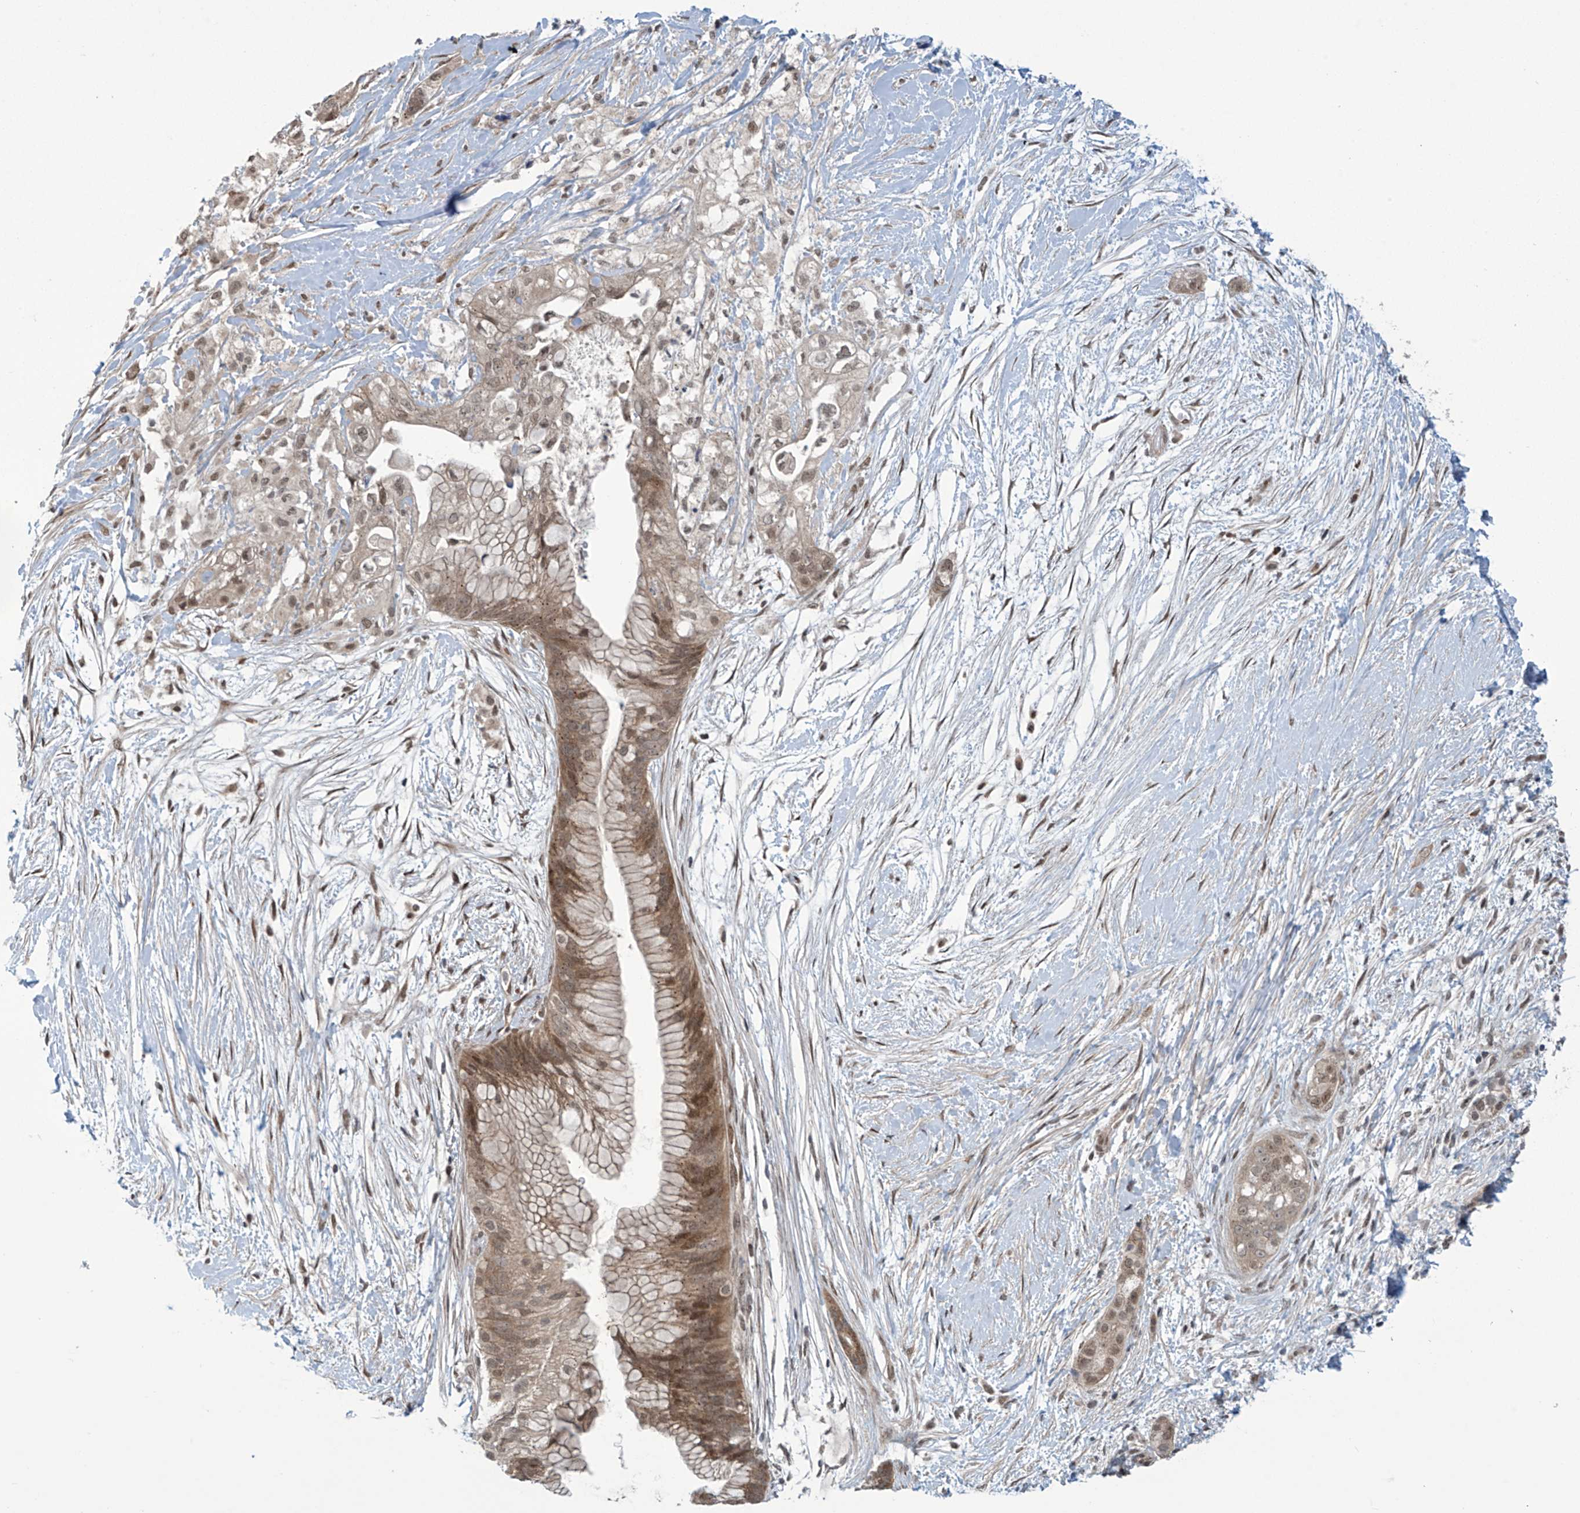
{"staining": {"intensity": "moderate", "quantity": "25%-75%", "location": "cytoplasmic/membranous,nuclear"}, "tissue": "pancreatic cancer", "cell_type": "Tumor cells", "image_type": "cancer", "snomed": [{"axis": "morphology", "description": "Adenocarcinoma, NOS"}, {"axis": "topography", "description": "Pancreas"}], "caption": "Immunohistochemical staining of pancreatic cancer demonstrates medium levels of moderate cytoplasmic/membranous and nuclear protein expression in about 25%-75% of tumor cells. The protein is stained brown, and the nuclei are stained in blue (DAB (3,3'-diaminobenzidine) IHC with brightfield microscopy, high magnification).", "gene": "ABHD13", "patient": {"sex": "male", "age": 53}}